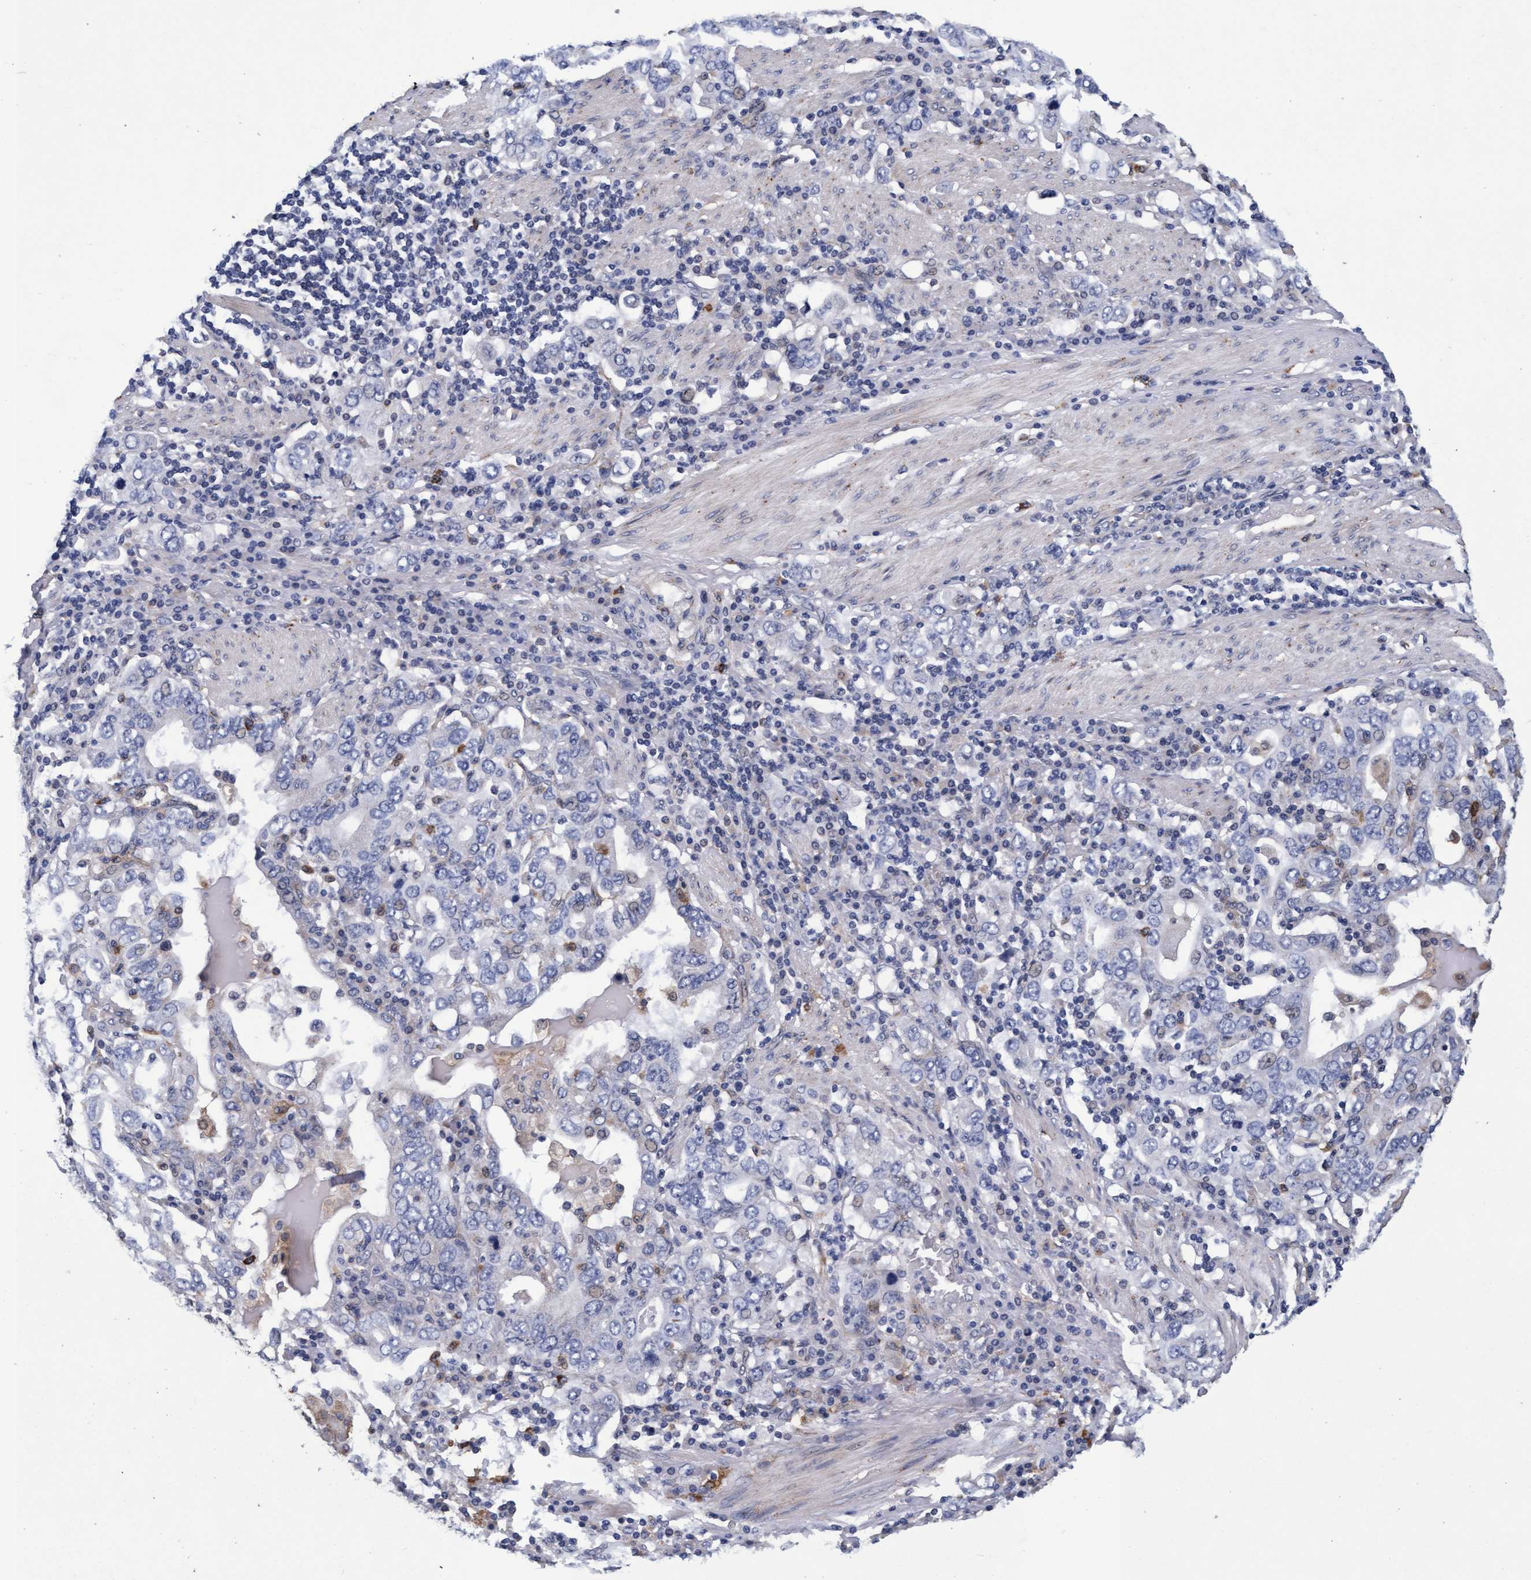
{"staining": {"intensity": "negative", "quantity": "none", "location": "none"}, "tissue": "stomach cancer", "cell_type": "Tumor cells", "image_type": "cancer", "snomed": [{"axis": "morphology", "description": "Adenocarcinoma, NOS"}, {"axis": "topography", "description": "Stomach, upper"}], "caption": "This is an immunohistochemistry image of adenocarcinoma (stomach). There is no expression in tumor cells.", "gene": "CPQ", "patient": {"sex": "male", "age": 62}}